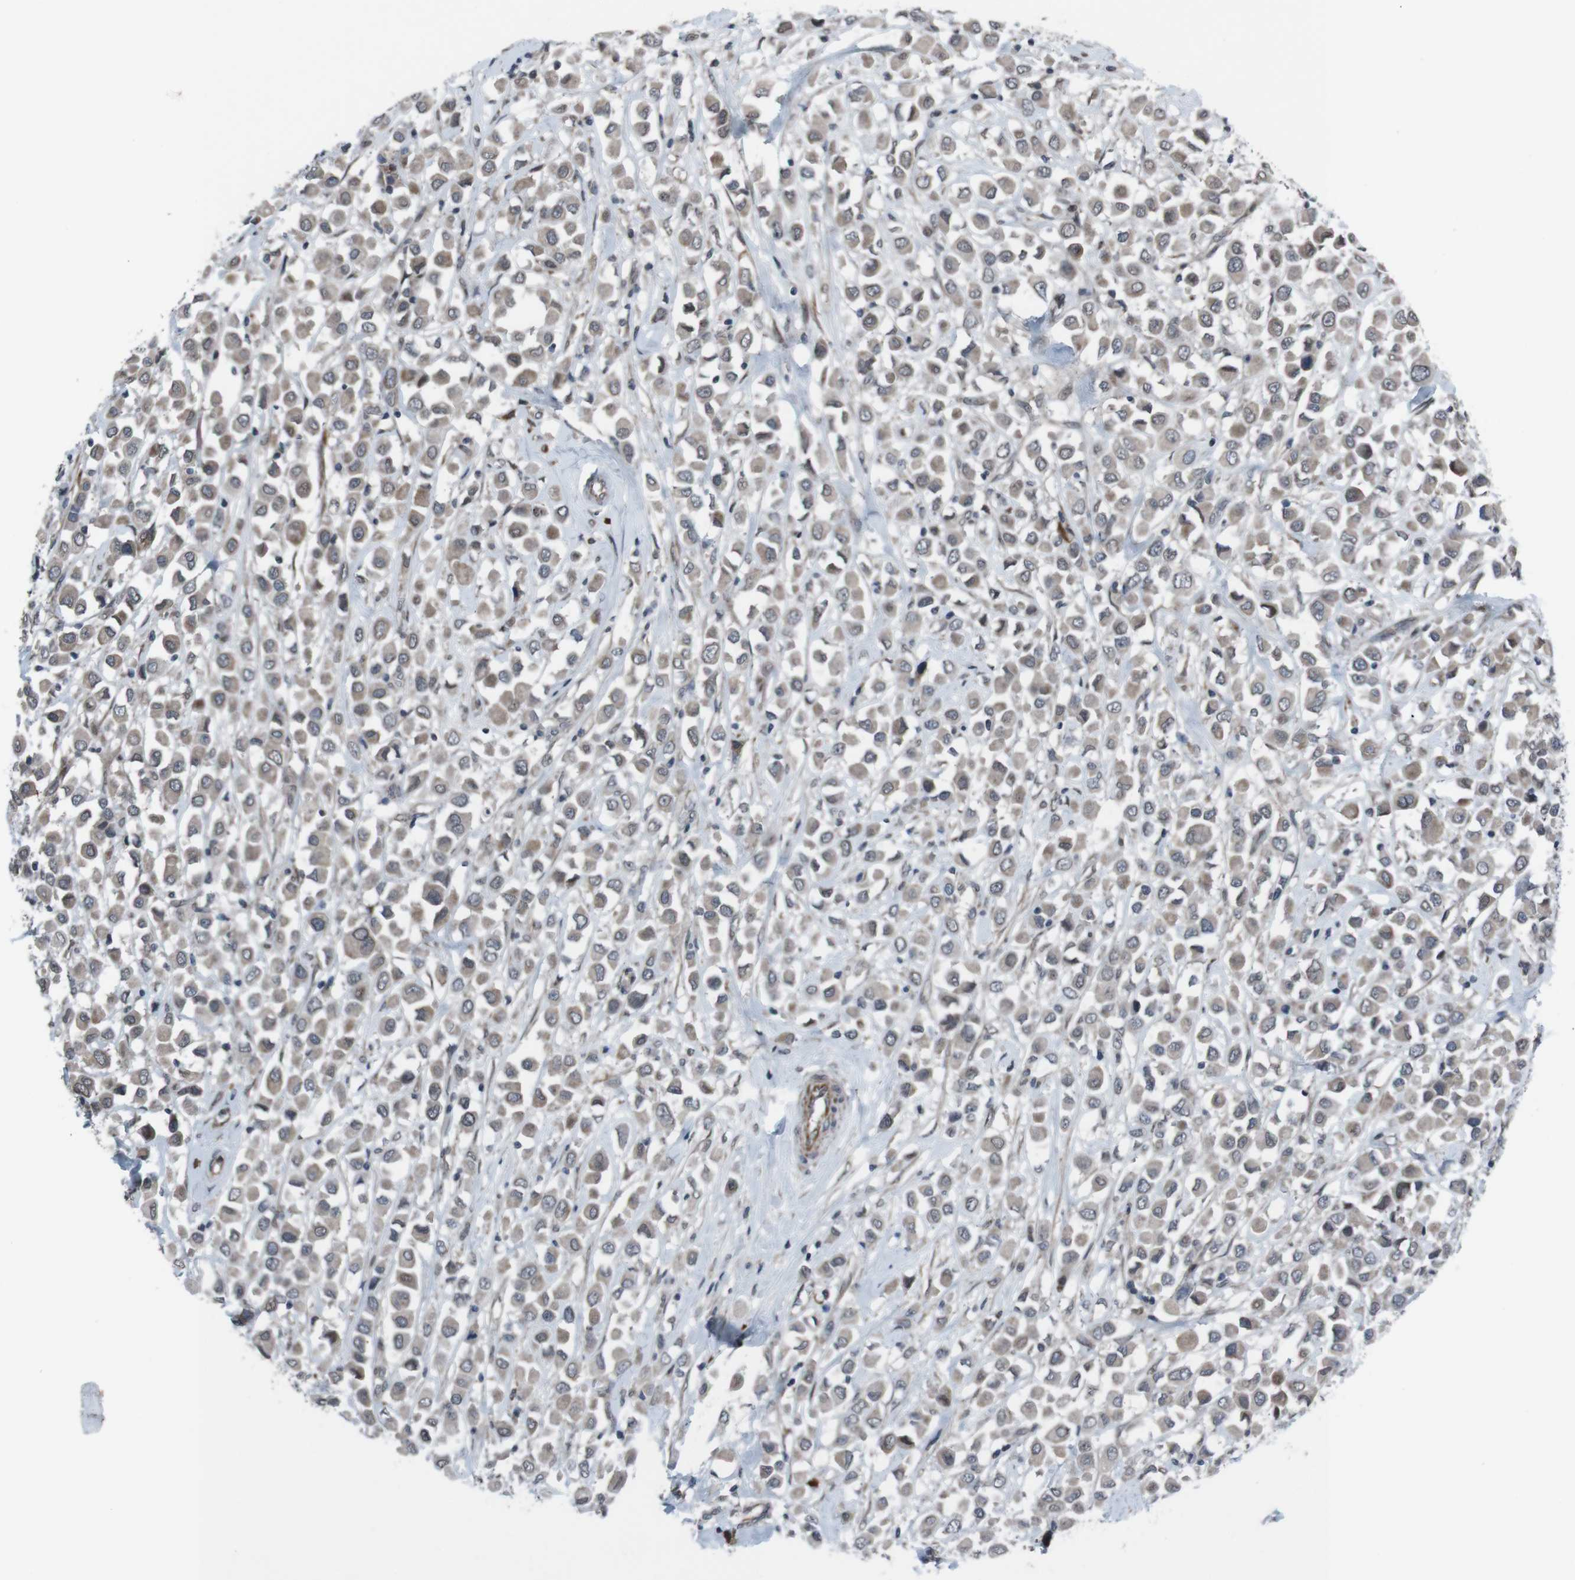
{"staining": {"intensity": "weak", "quantity": ">75%", "location": "cytoplasmic/membranous,nuclear"}, "tissue": "breast cancer", "cell_type": "Tumor cells", "image_type": "cancer", "snomed": [{"axis": "morphology", "description": "Duct carcinoma"}, {"axis": "topography", "description": "Breast"}], "caption": "Immunohistochemistry of invasive ductal carcinoma (breast) exhibits low levels of weak cytoplasmic/membranous and nuclear staining in approximately >75% of tumor cells. The staining was performed using DAB, with brown indicating positive protein expression. Nuclei are stained blue with hematoxylin.", "gene": "SS18L1", "patient": {"sex": "female", "age": 61}}